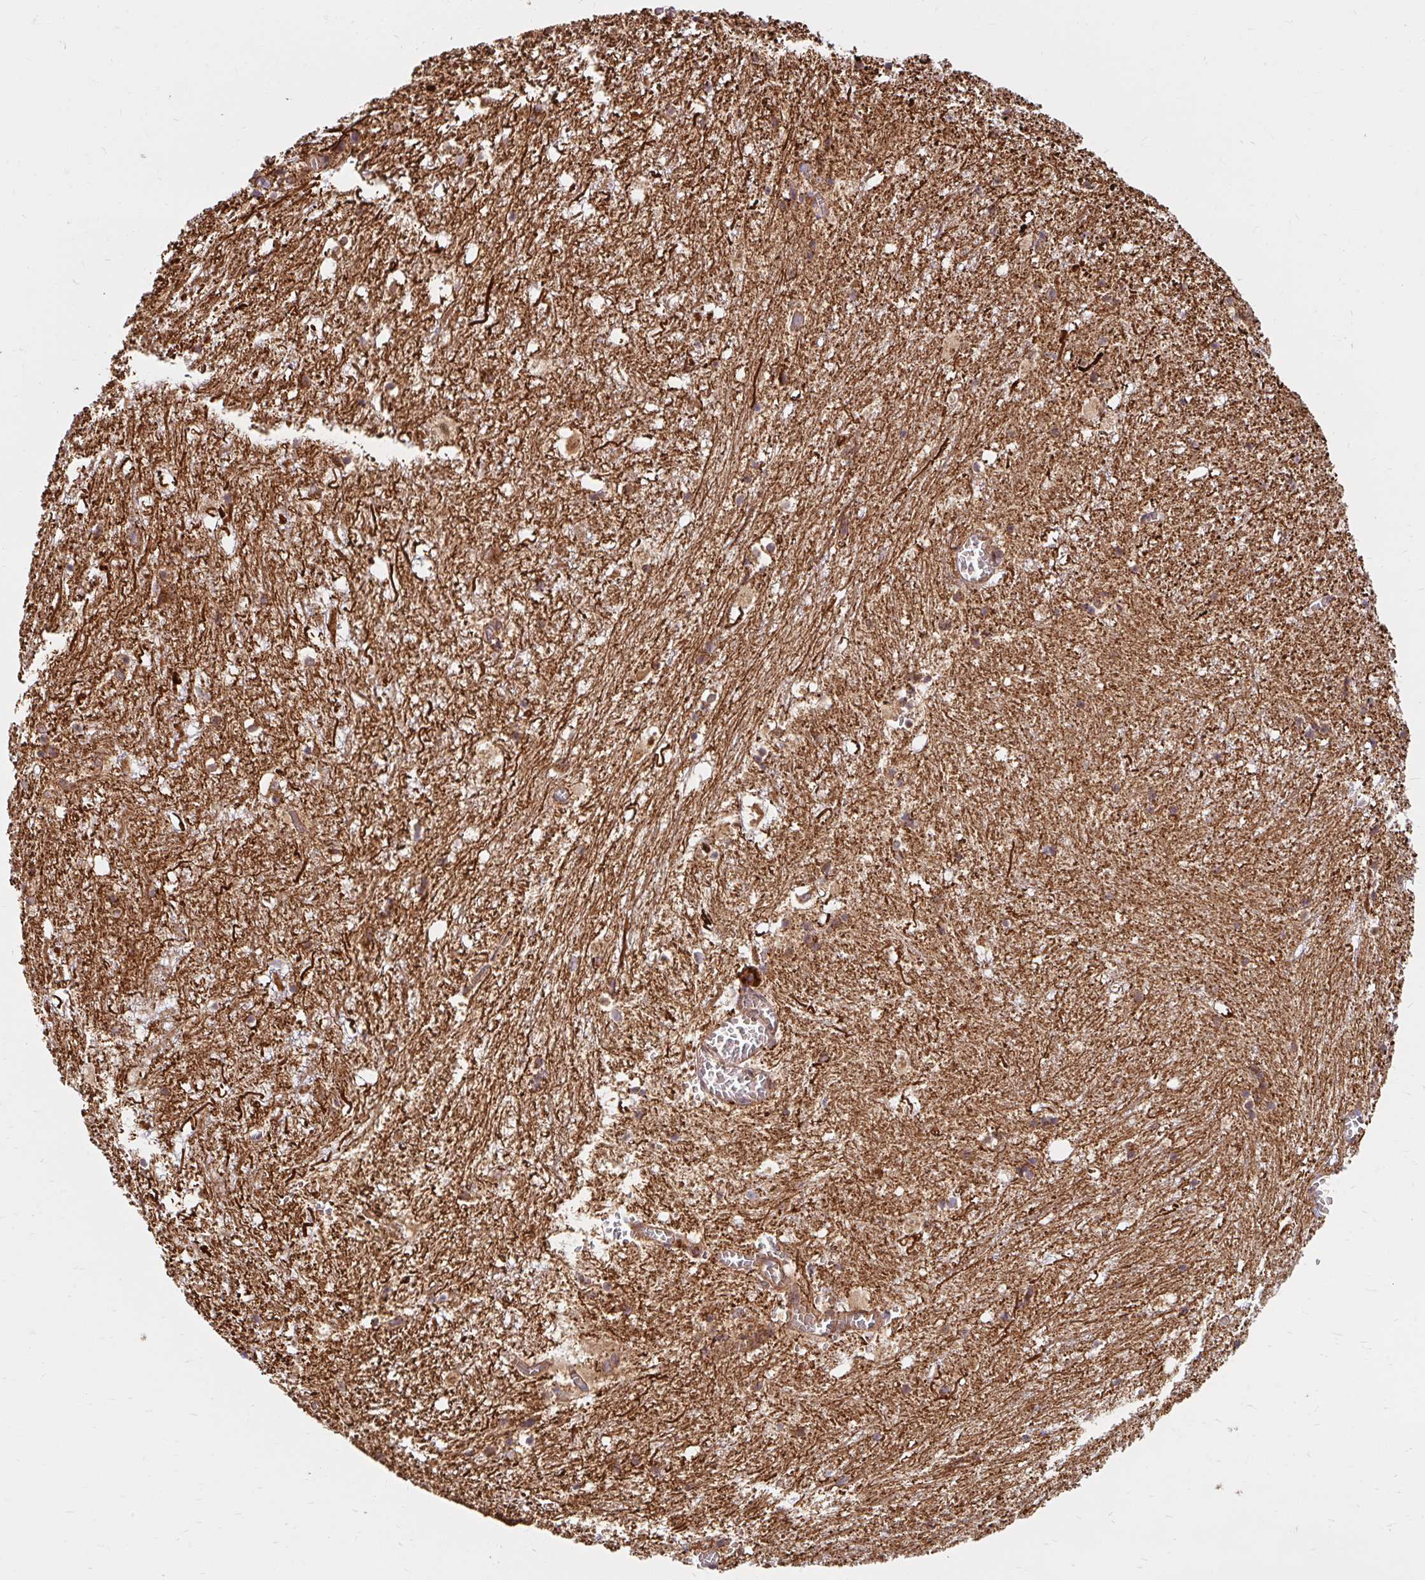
{"staining": {"intensity": "moderate", "quantity": ">75%", "location": "cytoplasmic/membranous"}, "tissue": "hippocampus", "cell_type": "Glial cells", "image_type": "normal", "snomed": [{"axis": "morphology", "description": "Normal tissue, NOS"}, {"axis": "topography", "description": "Hippocampus"}], "caption": "Moderate cytoplasmic/membranous staining for a protein is present in approximately >75% of glial cells of benign hippocampus using IHC.", "gene": "BTF3", "patient": {"sex": "female", "age": 52}}